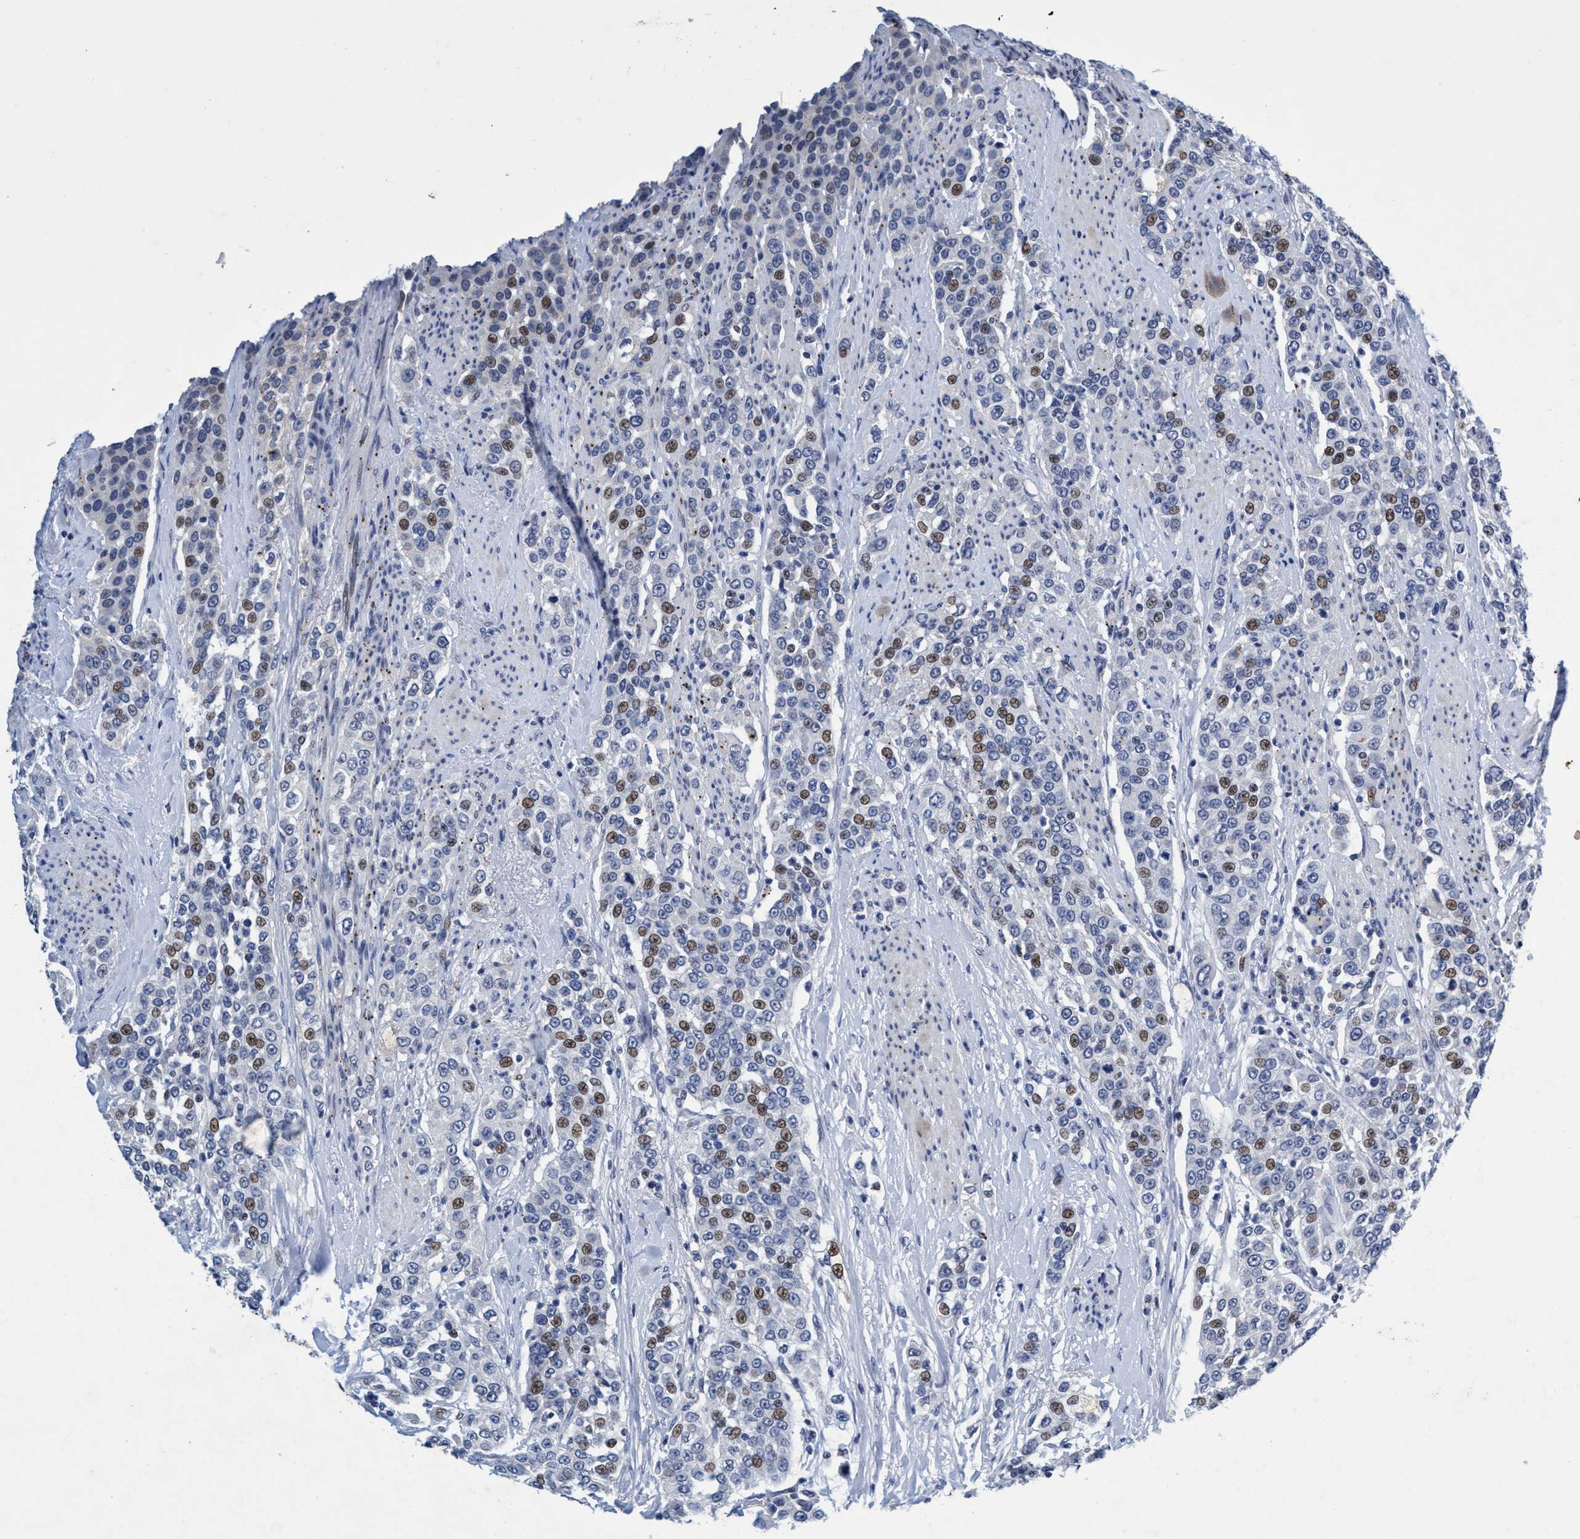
{"staining": {"intensity": "moderate", "quantity": "25%-75%", "location": "nuclear"}, "tissue": "urothelial cancer", "cell_type": "Tumor cells", "image_type": "cancer", "snomed": [{"axis": "morphology", "description": "Urothelial carcinoma, High grade"}, {"axis": "topography", "description": "Urinary bladder"}], "caption": "Urothelial cancer tissue shows moderate nuclear expression in approximately 25%-75% of tumor cells", "gene": "GRB14", "patient": {"sex": "female", "age": 80}}